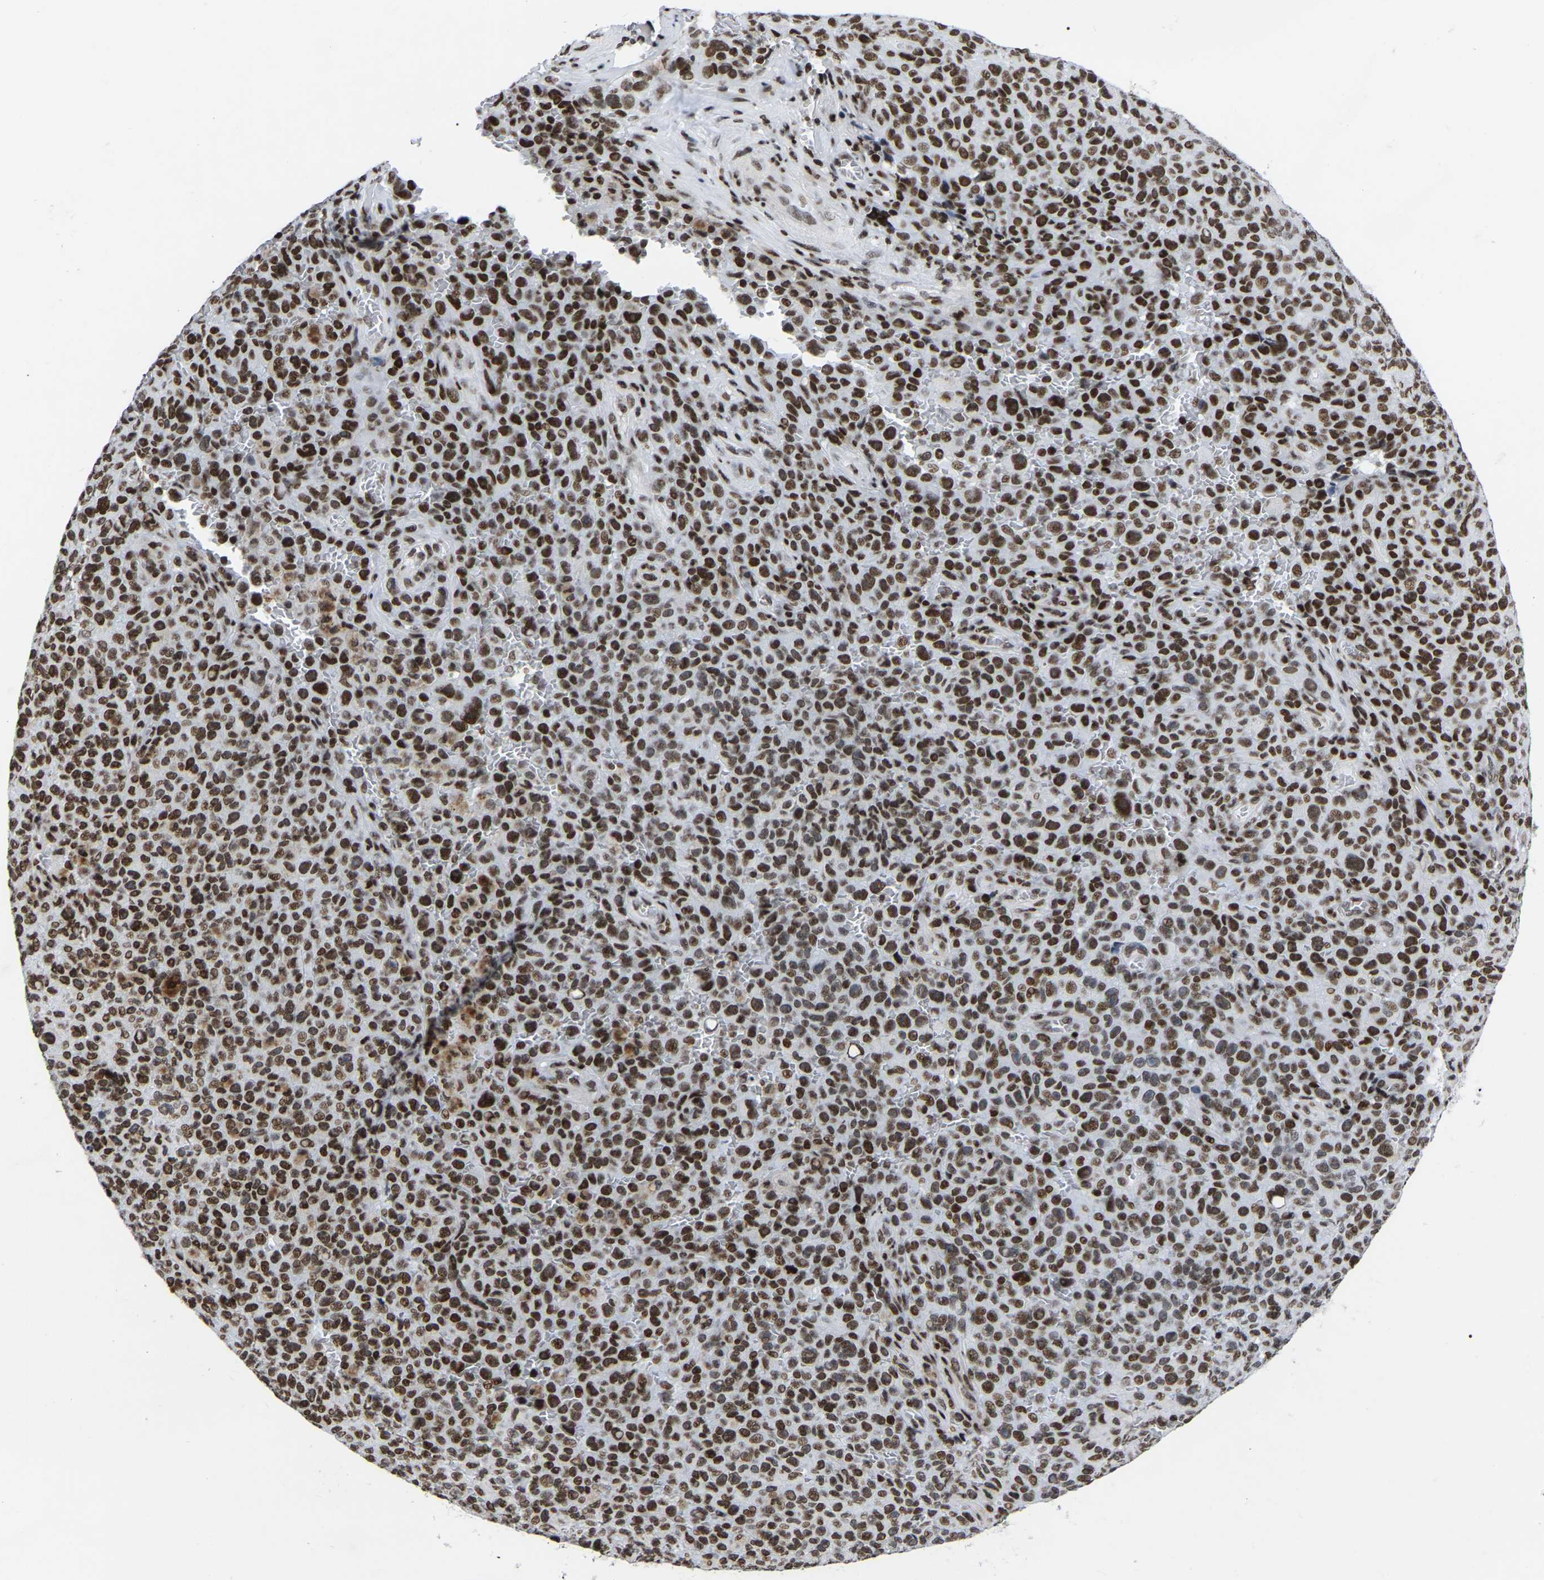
{"staining": {"intensity": "moderate", "quantity": ">75%", "location": "nuclear"}, "tissue": "melanoma", "cell_type": "Tumor cells", "image_type": "cancer", "snomed": [{"axis": "morphology", "description": "Malignant melanoma, NOS"}, {"axis": "topography", "description": "Skin"}], "caption": "Approximately >75% of tumor cells in malignant melanoma reveal moderate nuclear protein expression as visualized by brown immunohistochemical staining.", "gene": "PRCC", "patient": {"sex": "female", "age": 82}}